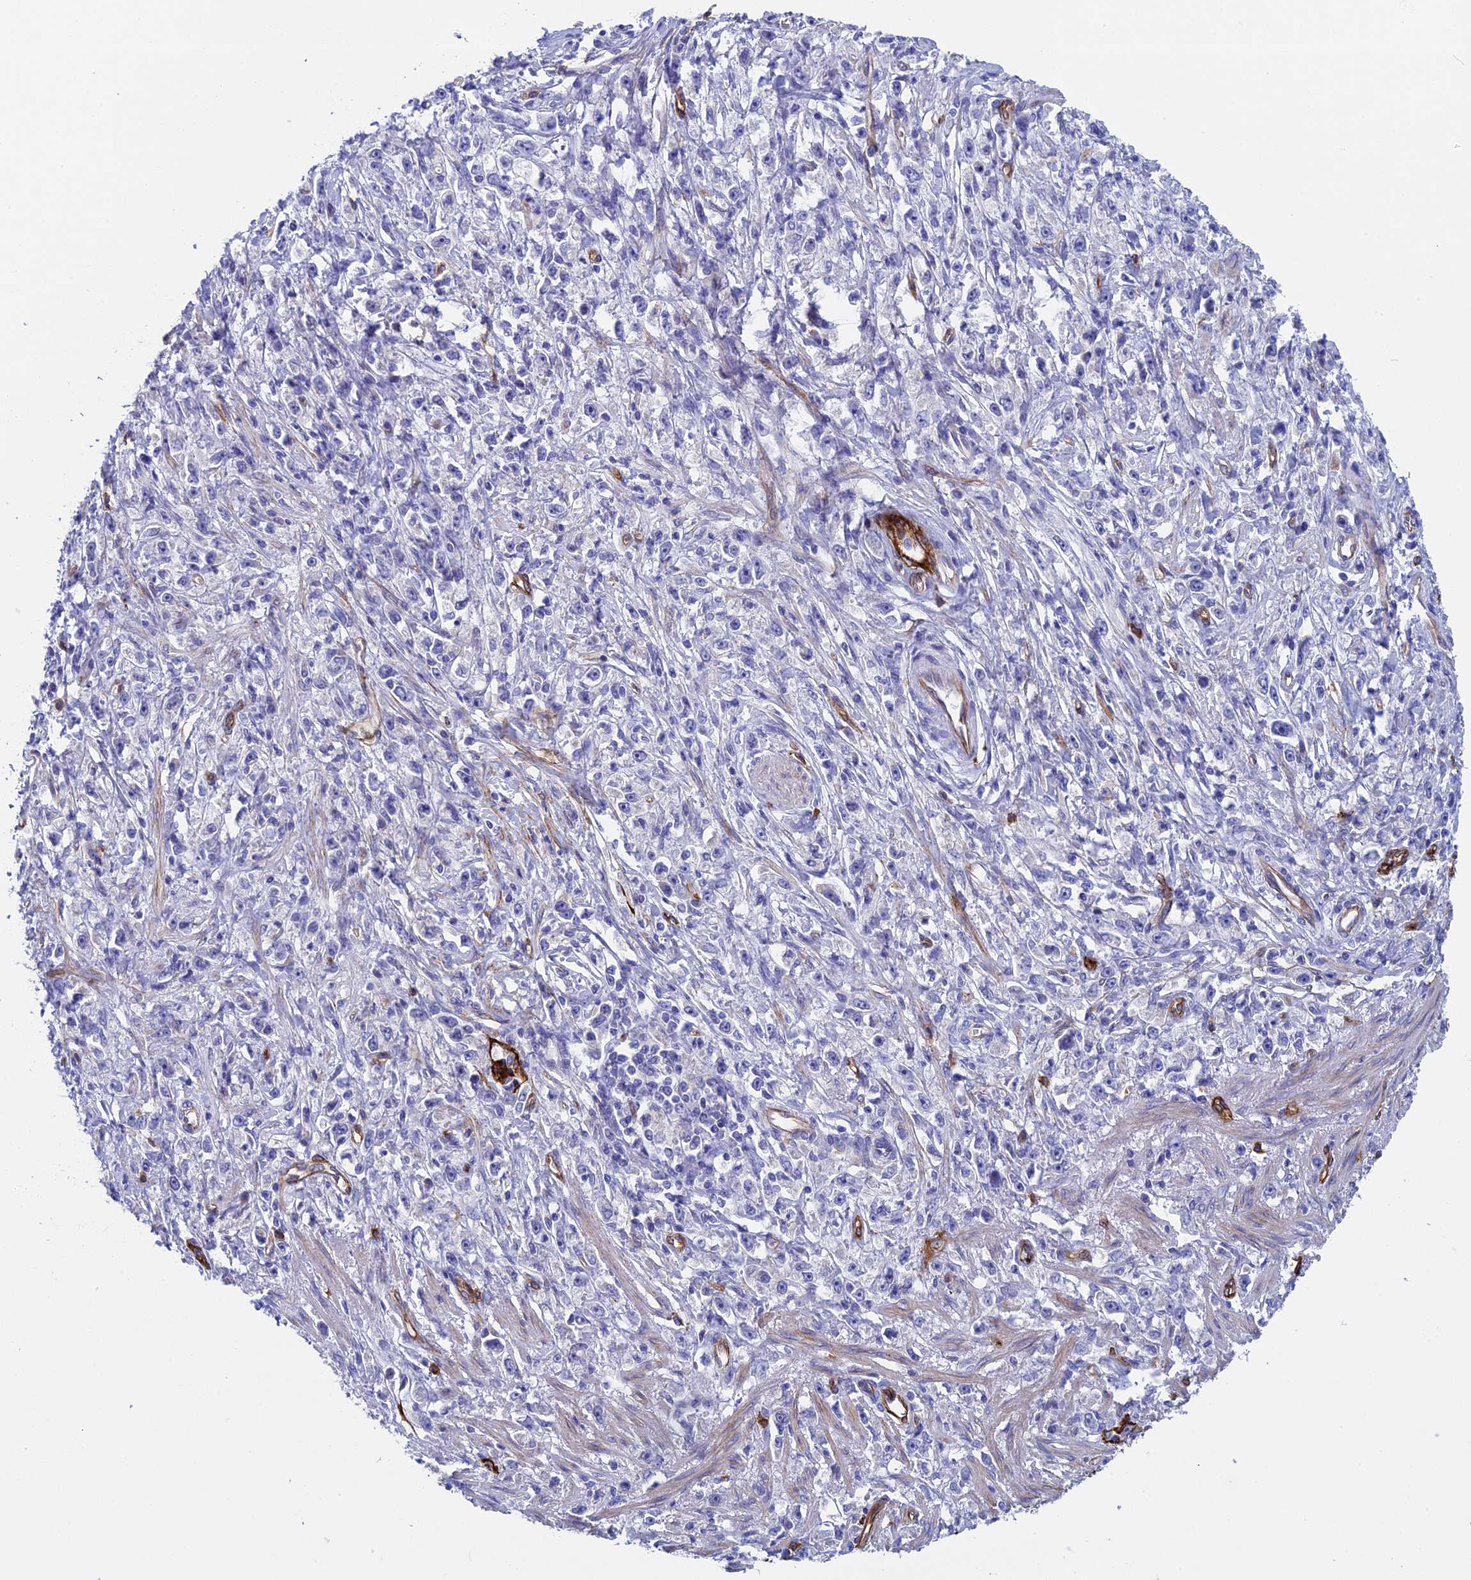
{"staining": {"intensity": "negative", "quantity": "none", "location": "none"}, "tissue": "stomach cancer", "cell_type": "Tumor cells", "image_type": "cancer", "snomed": [{"axis": "morphology", "description": "Adenocarcinoma, NOS"}, {"axis": "topography", "description": "Stomach"}], "caption": "Immunohistochemical staining of stomach cancer exhibits no significant staining in tumor cells.", "gene": "INSYN1", "patient": {"sex": "female", "age": 59}}